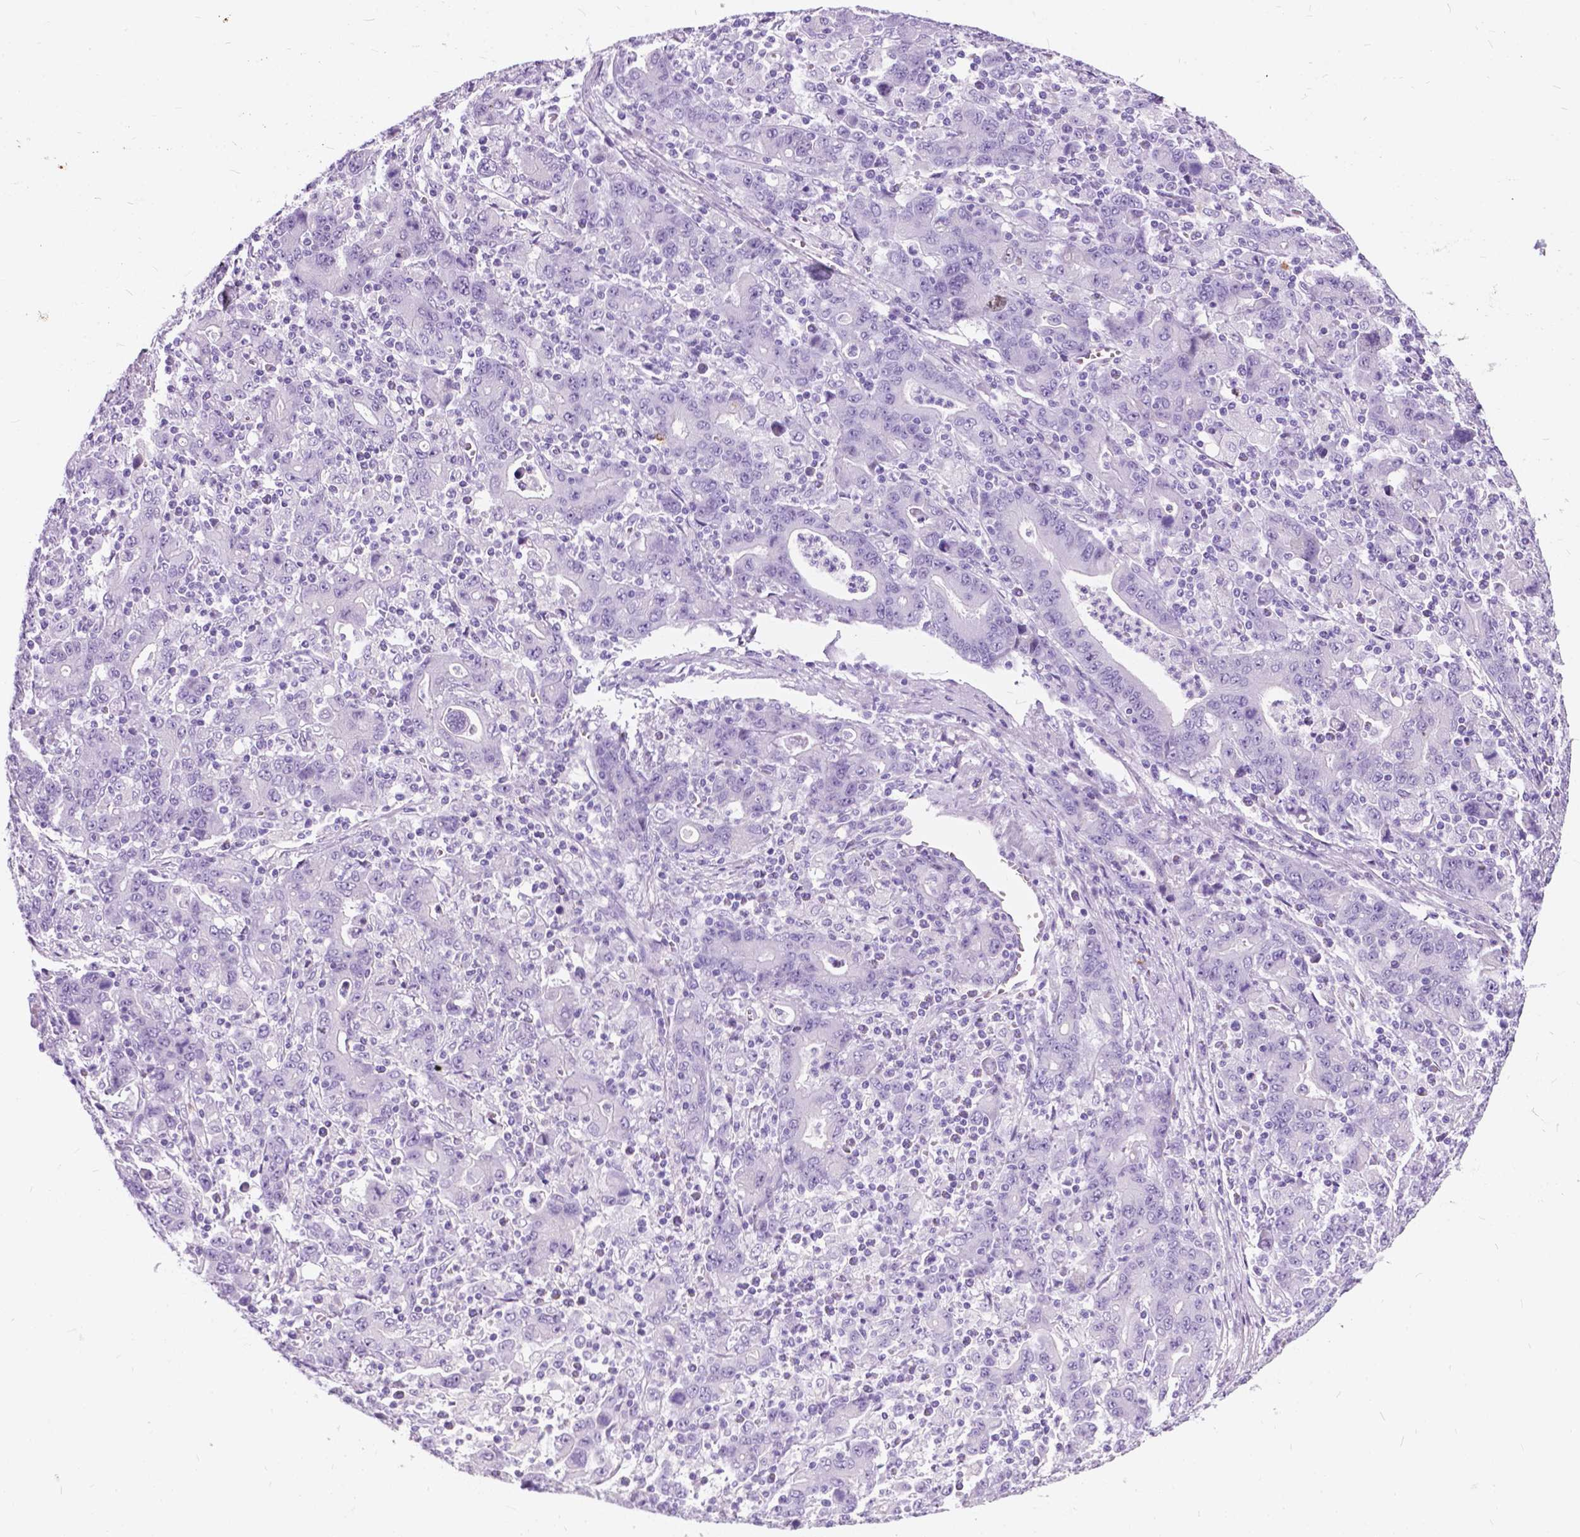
{"staining": {"intensity": "negative", "quantity": "none", "location": "none"}, "tissue": "stomach cancer", "cell_type": "Tumor cells", "image_type": "cancer", "snomed": [{"axis": "morphology", "description": "Adenocarcinoma, NOS"}, {"axis": "topography", "description": "Stomach, upper"}], "caption": "This photomicrograph is of adenocarcinoma (stomach) stained with immunohistochemistry (IHC) to label a protein in brown with the nuclei are counter-stained blue. There is no expression in tumor cells.", "gene": "BSND", "patient": {"sex": "male", "age": 69}}